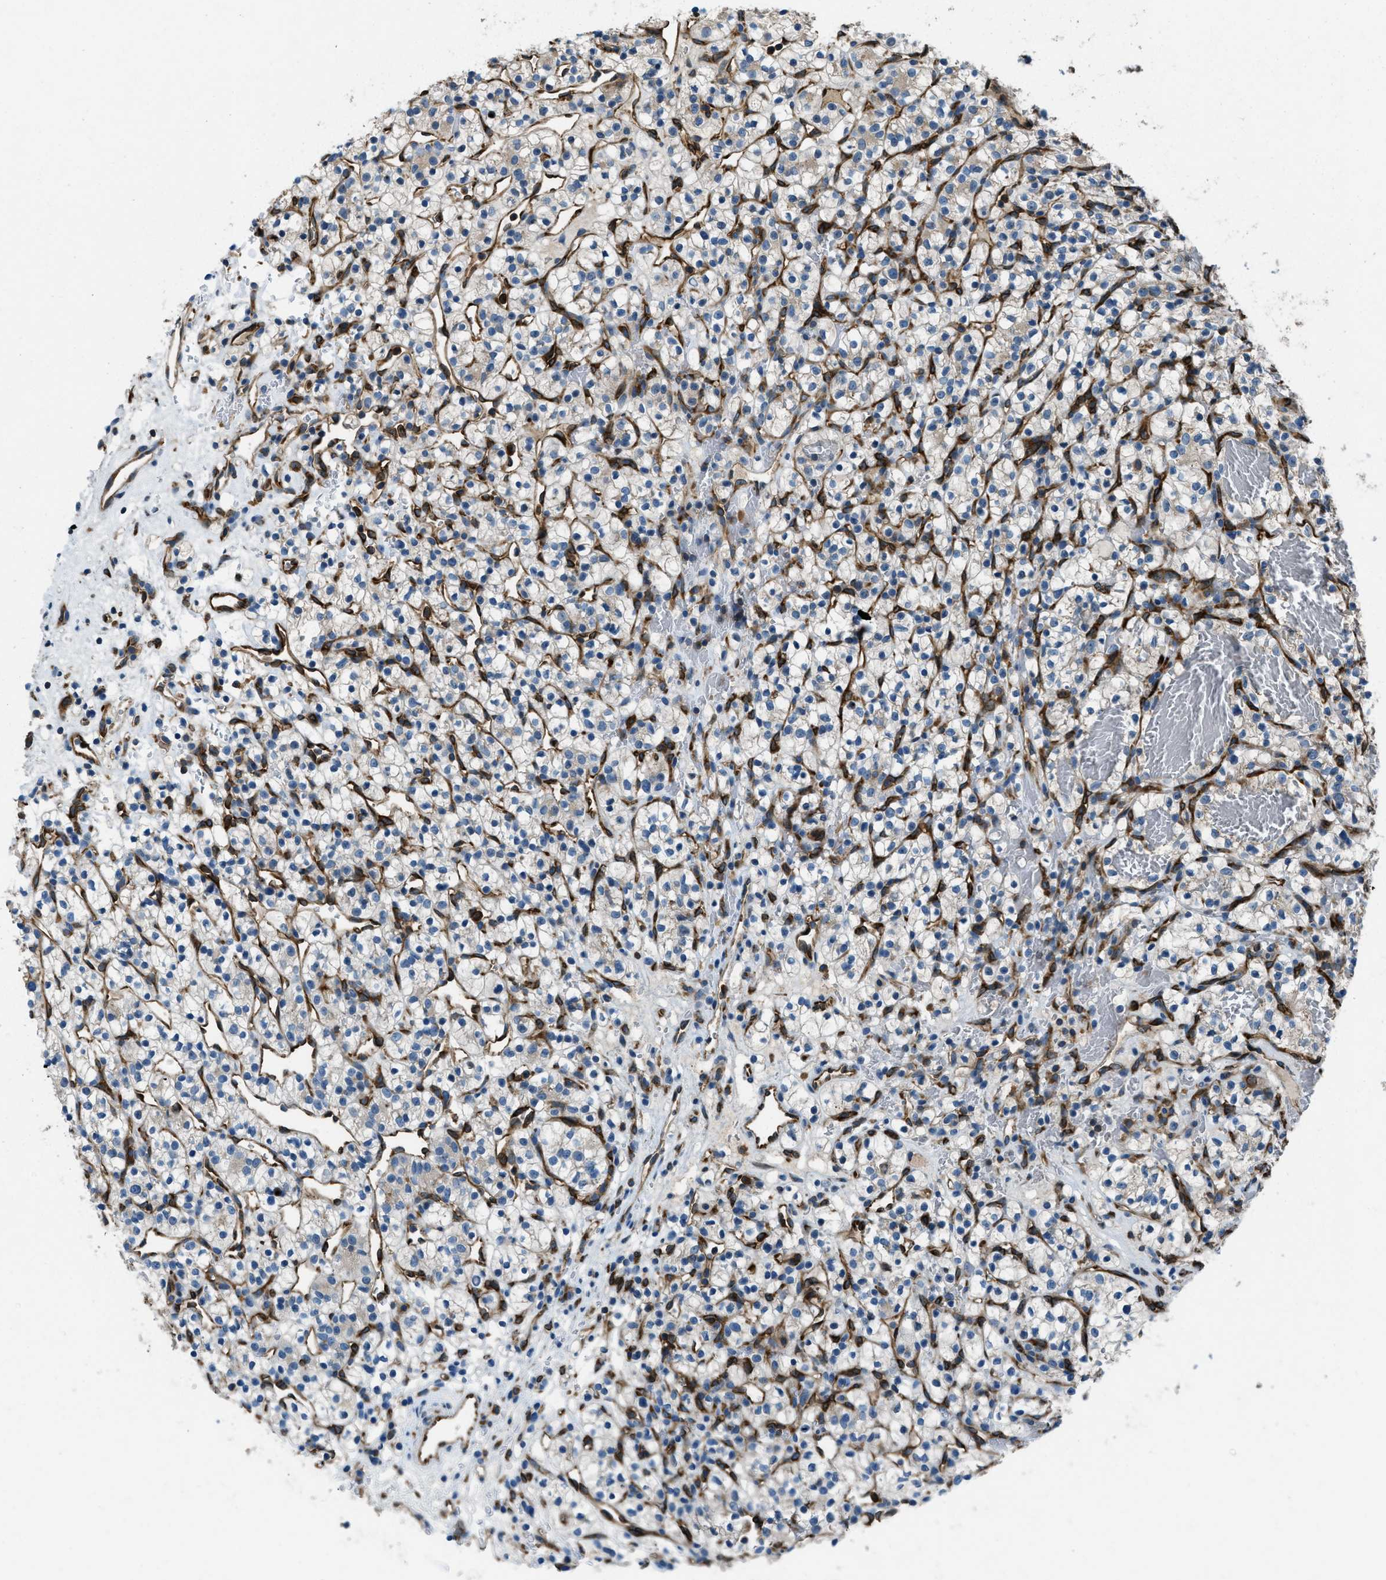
{"staining": {"intensity": "negative", "quantity": "none", "location": "none"}, "tissue": "renal cancer", "cell_type": "Tumor cells", "image_type": "cancer", "snomed": [{"axis": "morphology", "description": "Adenocarcinoma, NOS"}, {"axis": "topography", "description": "Kidney"}], "caption": "A histopathology image of human renal cancer is negative for staining in tumor cells.", "gene": "GIMAP8", "patient": {"sex": "female", "age": 57}}